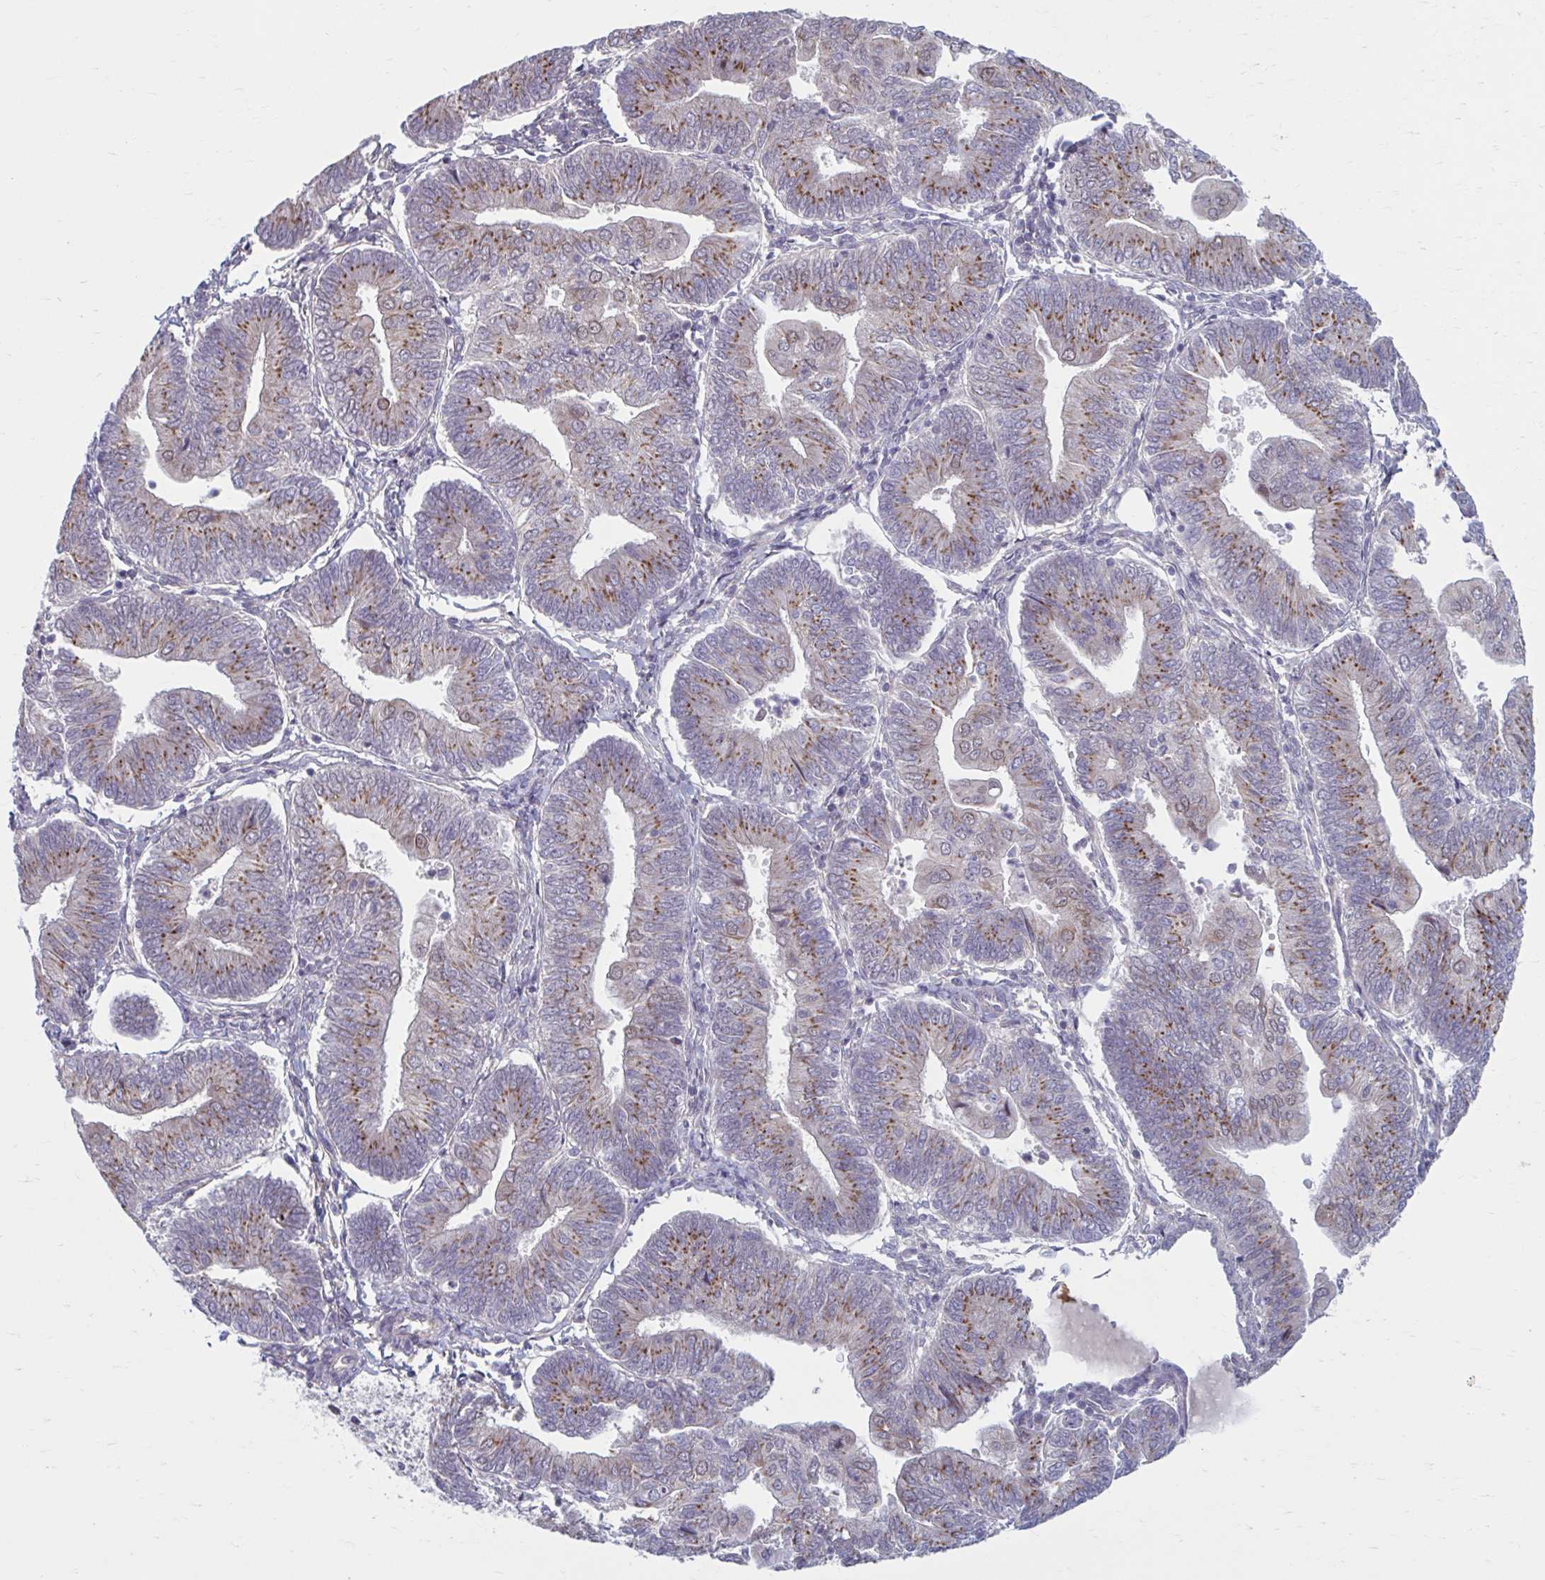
{"staining": {"intensity": "moderate", "quantity": ">75%", "location": "cytoplasmic/membranous"}, "tissue": "endometrial cancer", "cell_type": "Tumor cells", "image_type": "cancer", "snomed": [{"axis": "morphology", "description": "Adenocarcinoma, NOS"}, {"axis": "topography", "description": "Endometrium"}], "caption": "Immunohistochemical staining of human endometrial cancer reveals medium levels of moderate cytoplasmic/membranous protein expression in approximately >75% of tumor cells.", "gene": "CHST3", "patient": {"sex": "female", "age": 65}}